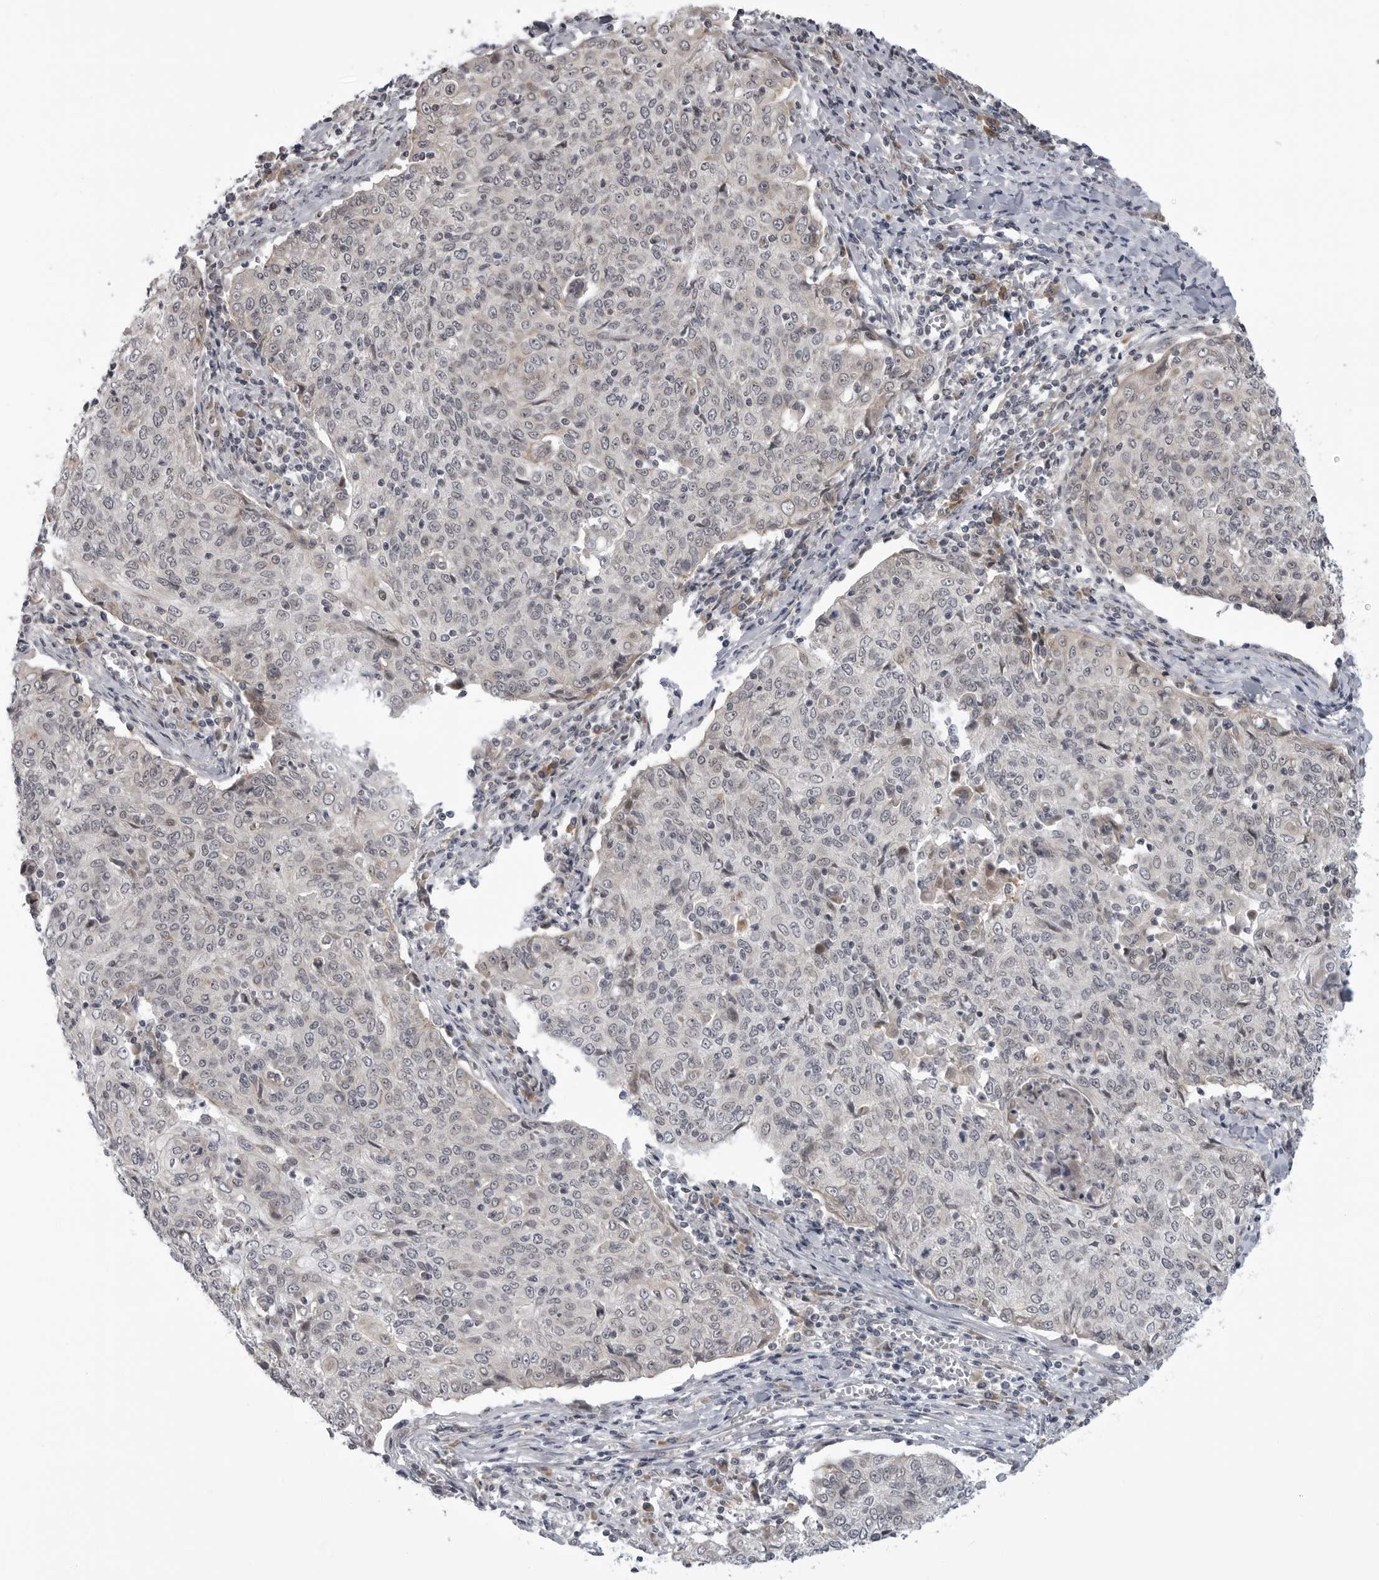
{"staining": {"intensity": "negative", "quantity": "none", "location": "none"}, "tissue": "cervical cancer", "cell_type": "Tumor cells", "image_type": "cancer", "snomed": [{"axis": "morphology", "description": "Squamous cell carcinoma, NOS"}, {"axis": "topography", "description": "Cervix"}], "caption": "Immunohistochemistry of cervical cancer exhibits no expression in tumor cells.", "gene": "LRRC45", "patient": {"sex": "female", "age": 48}}